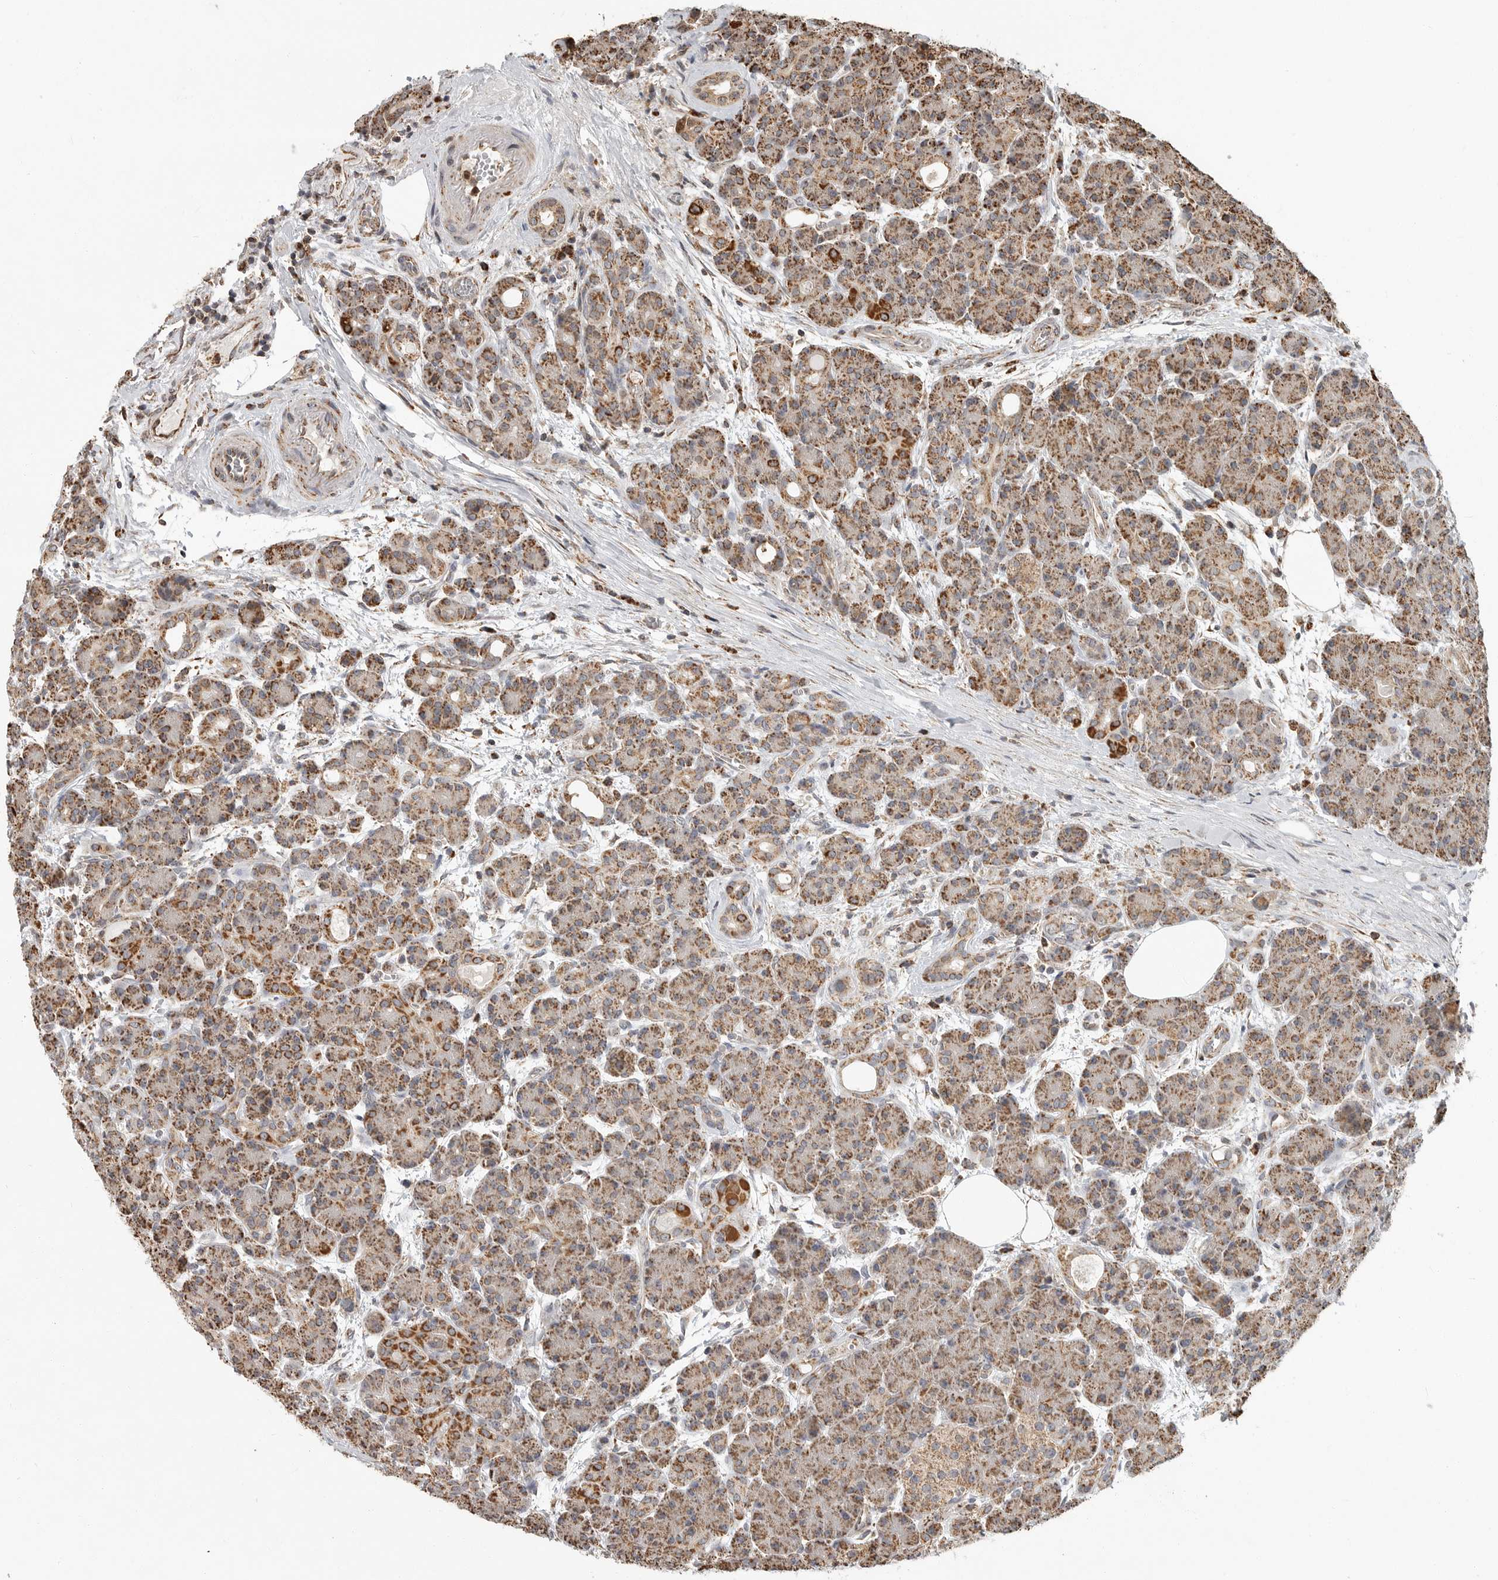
{"staining": {"intensity": "moderate", "quantity": ">75%", "location": "cytoplasmic/membranous"}, "tissue": "pancreas", "cell_type": "Exocrine glandular cells", "image_type": "normal", "snomed": [{"axis": "morphology", "description": "Normal tissue, NOS"}, {"axis": "topography", "description": "Pancreas"}], "caption": "Approximately >75% of exocrine glandular cells in unremarkable human pancreas demonstrate moderate cytoplasmic/membranous protein expression as visualized by brown immunohistochemical staining.", "gene": "GCNT2", "patient": {"sex": "male", "age": 63}}